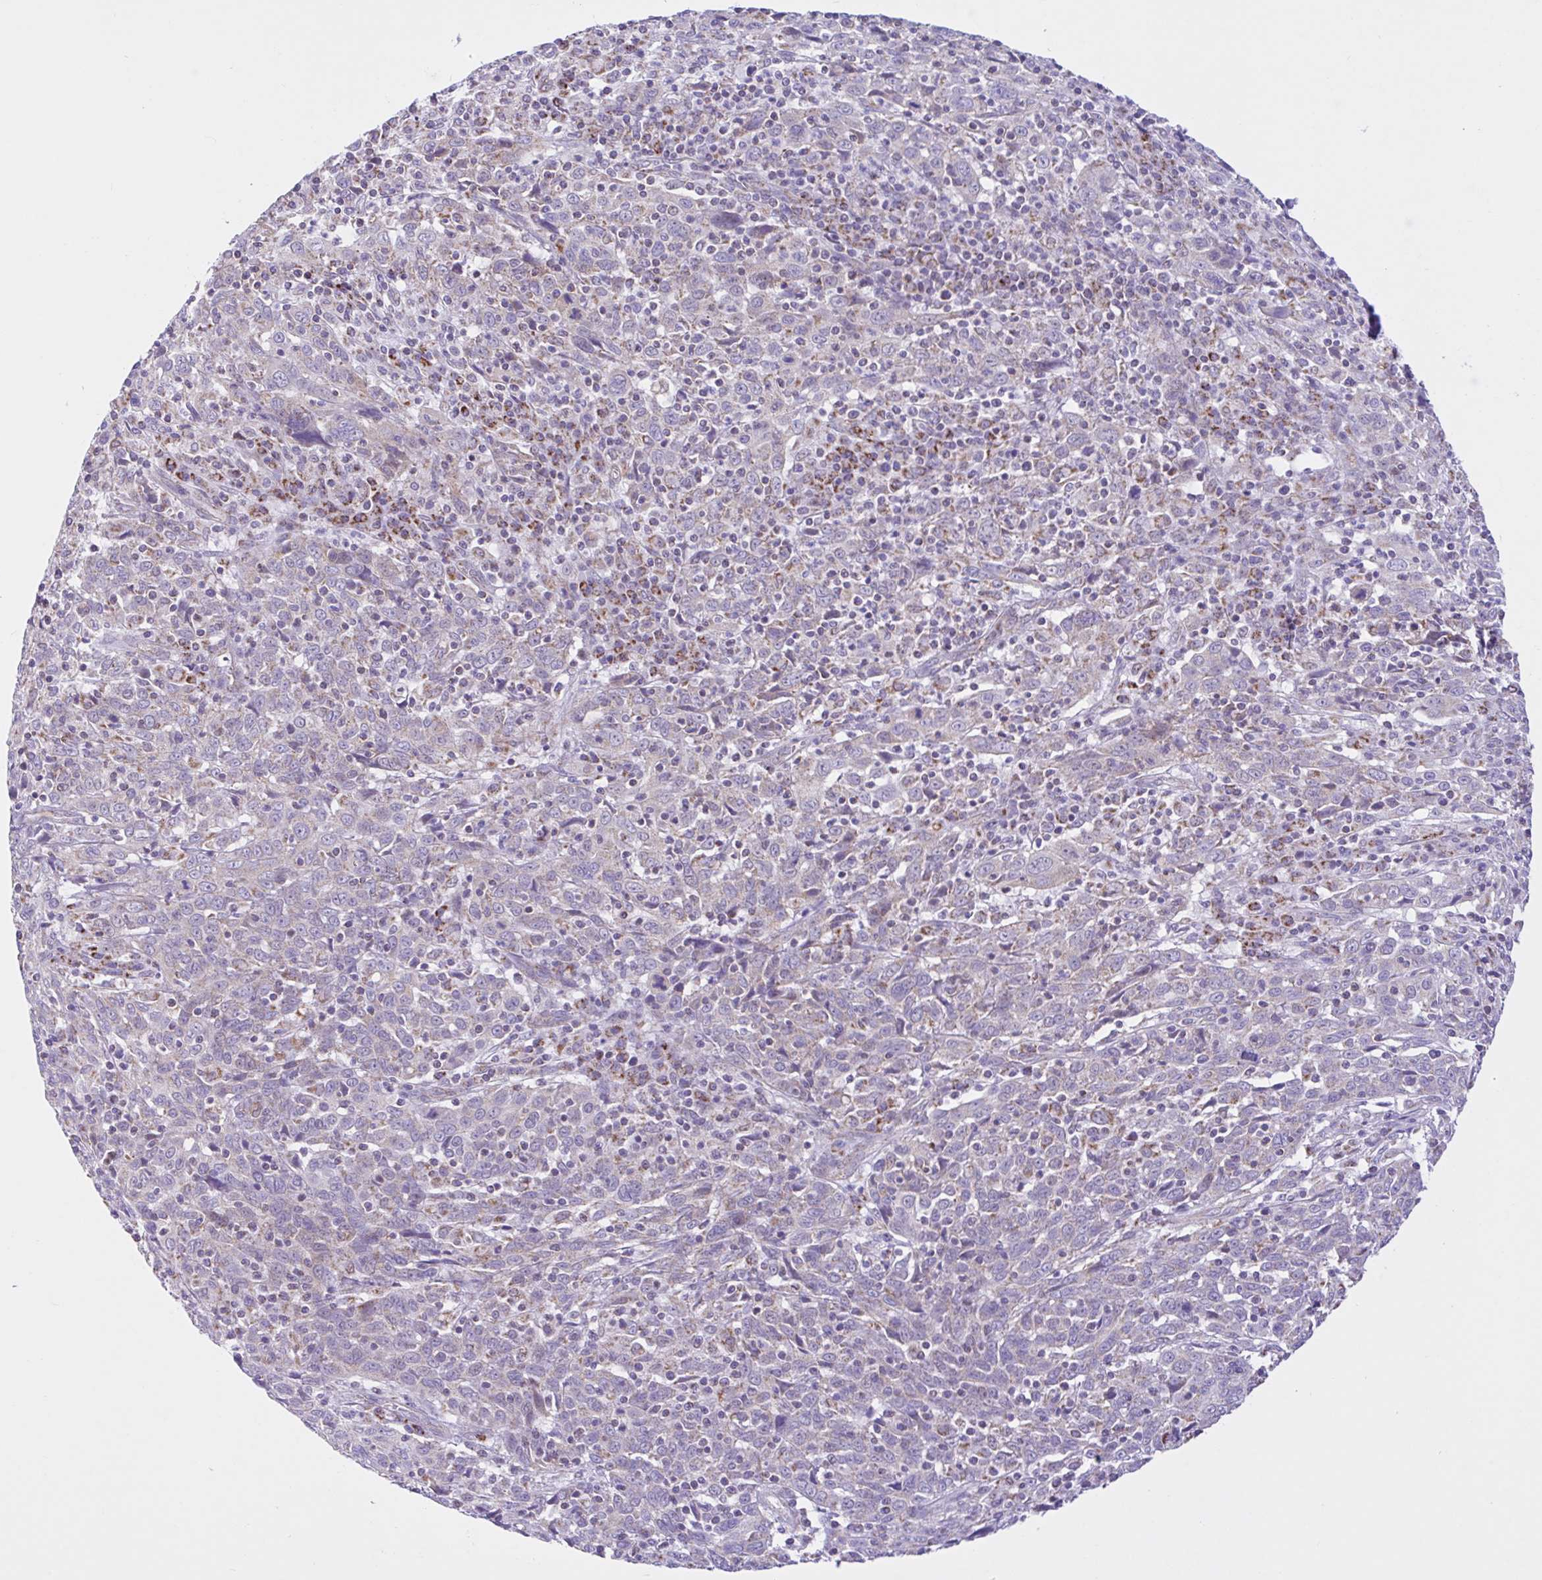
{"staining": {"intensity": "negative", "quantity": "none", "location": "none"}, "tissue": "cervical cancer", "cell_type": "Tumor cells", "image_type": "cancer", "snomed": [{"axis": "morphology", "description": "Squamous cell carcinoma, NOS"}, {"axis": "topography", "description": "Cervix"}], "caption": "Tumor cells show no significant expression in cervical cancer. (IHC, brightfield microscopy, high magnification).", "gene": "NDUFS2", "patient": {"sex": "female", "age": 46}}